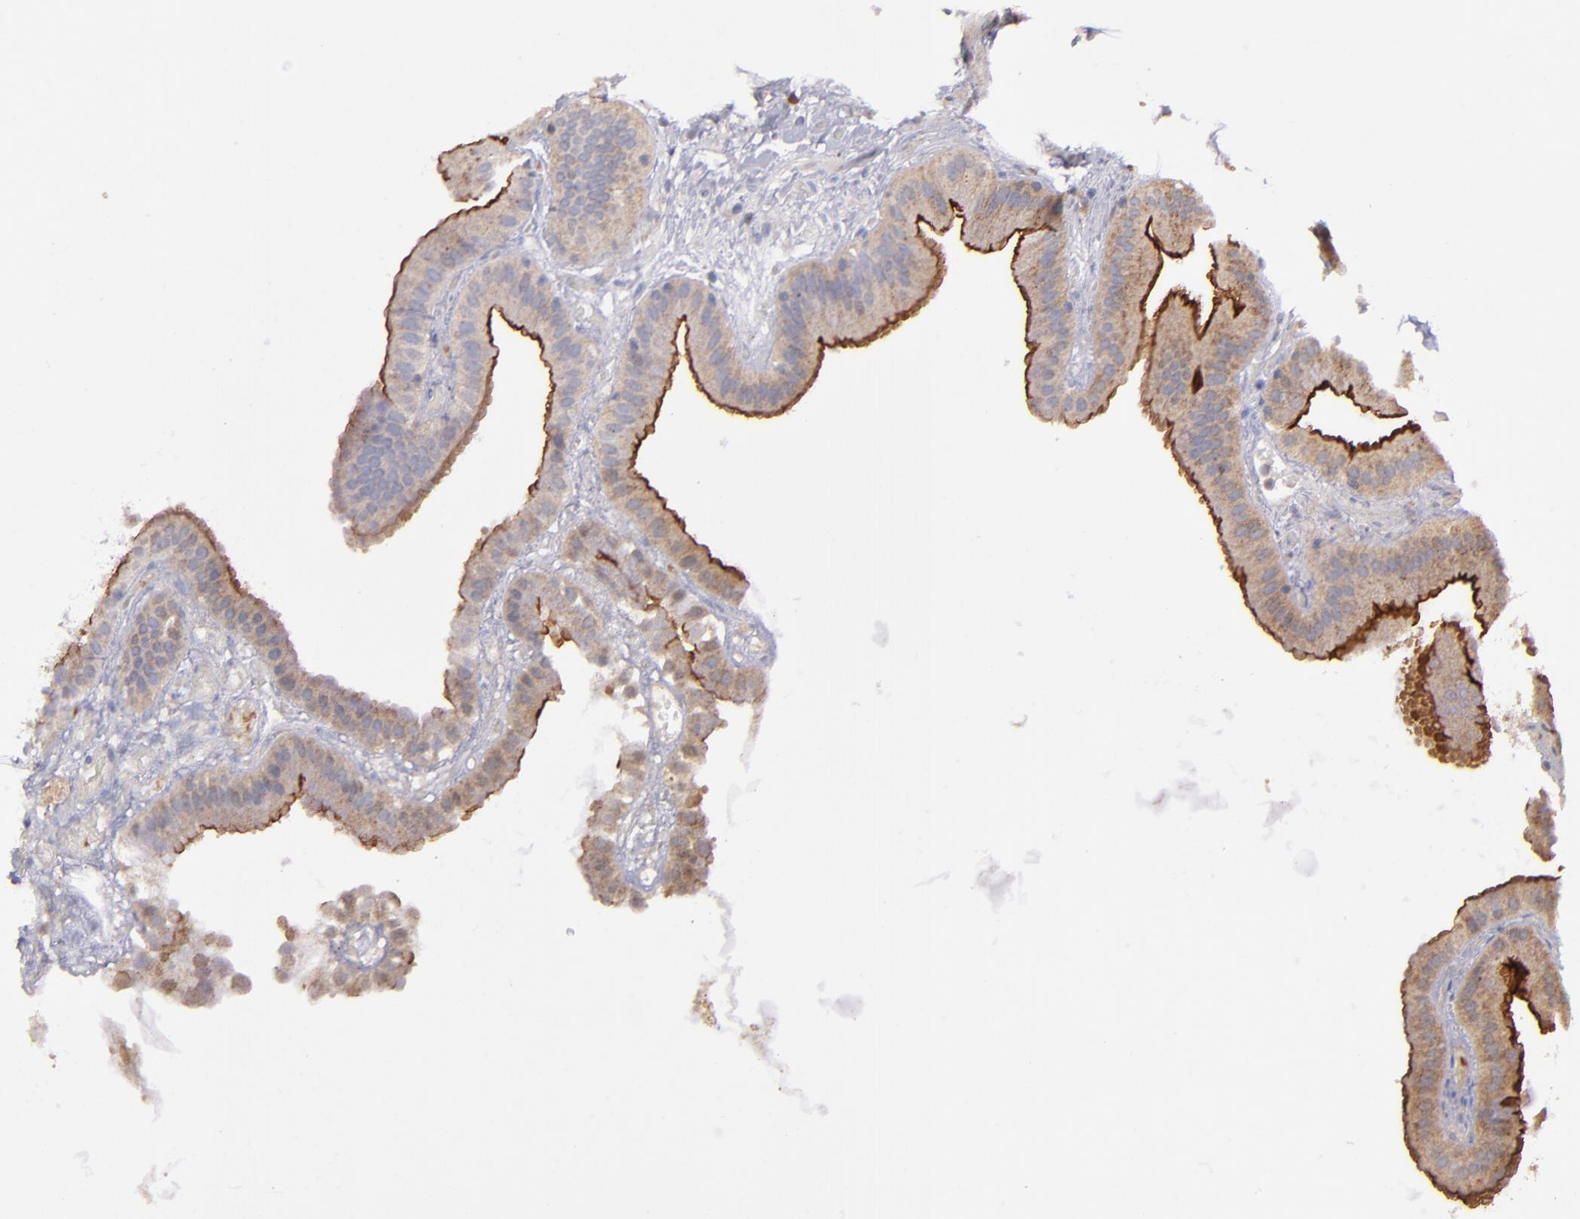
{"staining": {"intensity": "moderate", "quantity": ">75%", "location": "cytoplasmic/membranous"}, "tissue": "gallbladder", "cell_type": "Glandular cells", "image_type": "normal", "snomed": [{"axis": "morphology", "description": "Normal tissue, NOS"}, {"axis": "topography", "description": "Gallbladder"}], "caption": "Brown immunohistochemical staining in normal human gallbladder shows moderate cytoplasmic/membranous positivity in approximately >75% of glandular cells. The protein is shown in brown color, while the nuclei are stained blue.", "gene": "IFIH1", "patient": {"sex": "female", "age": 63}}